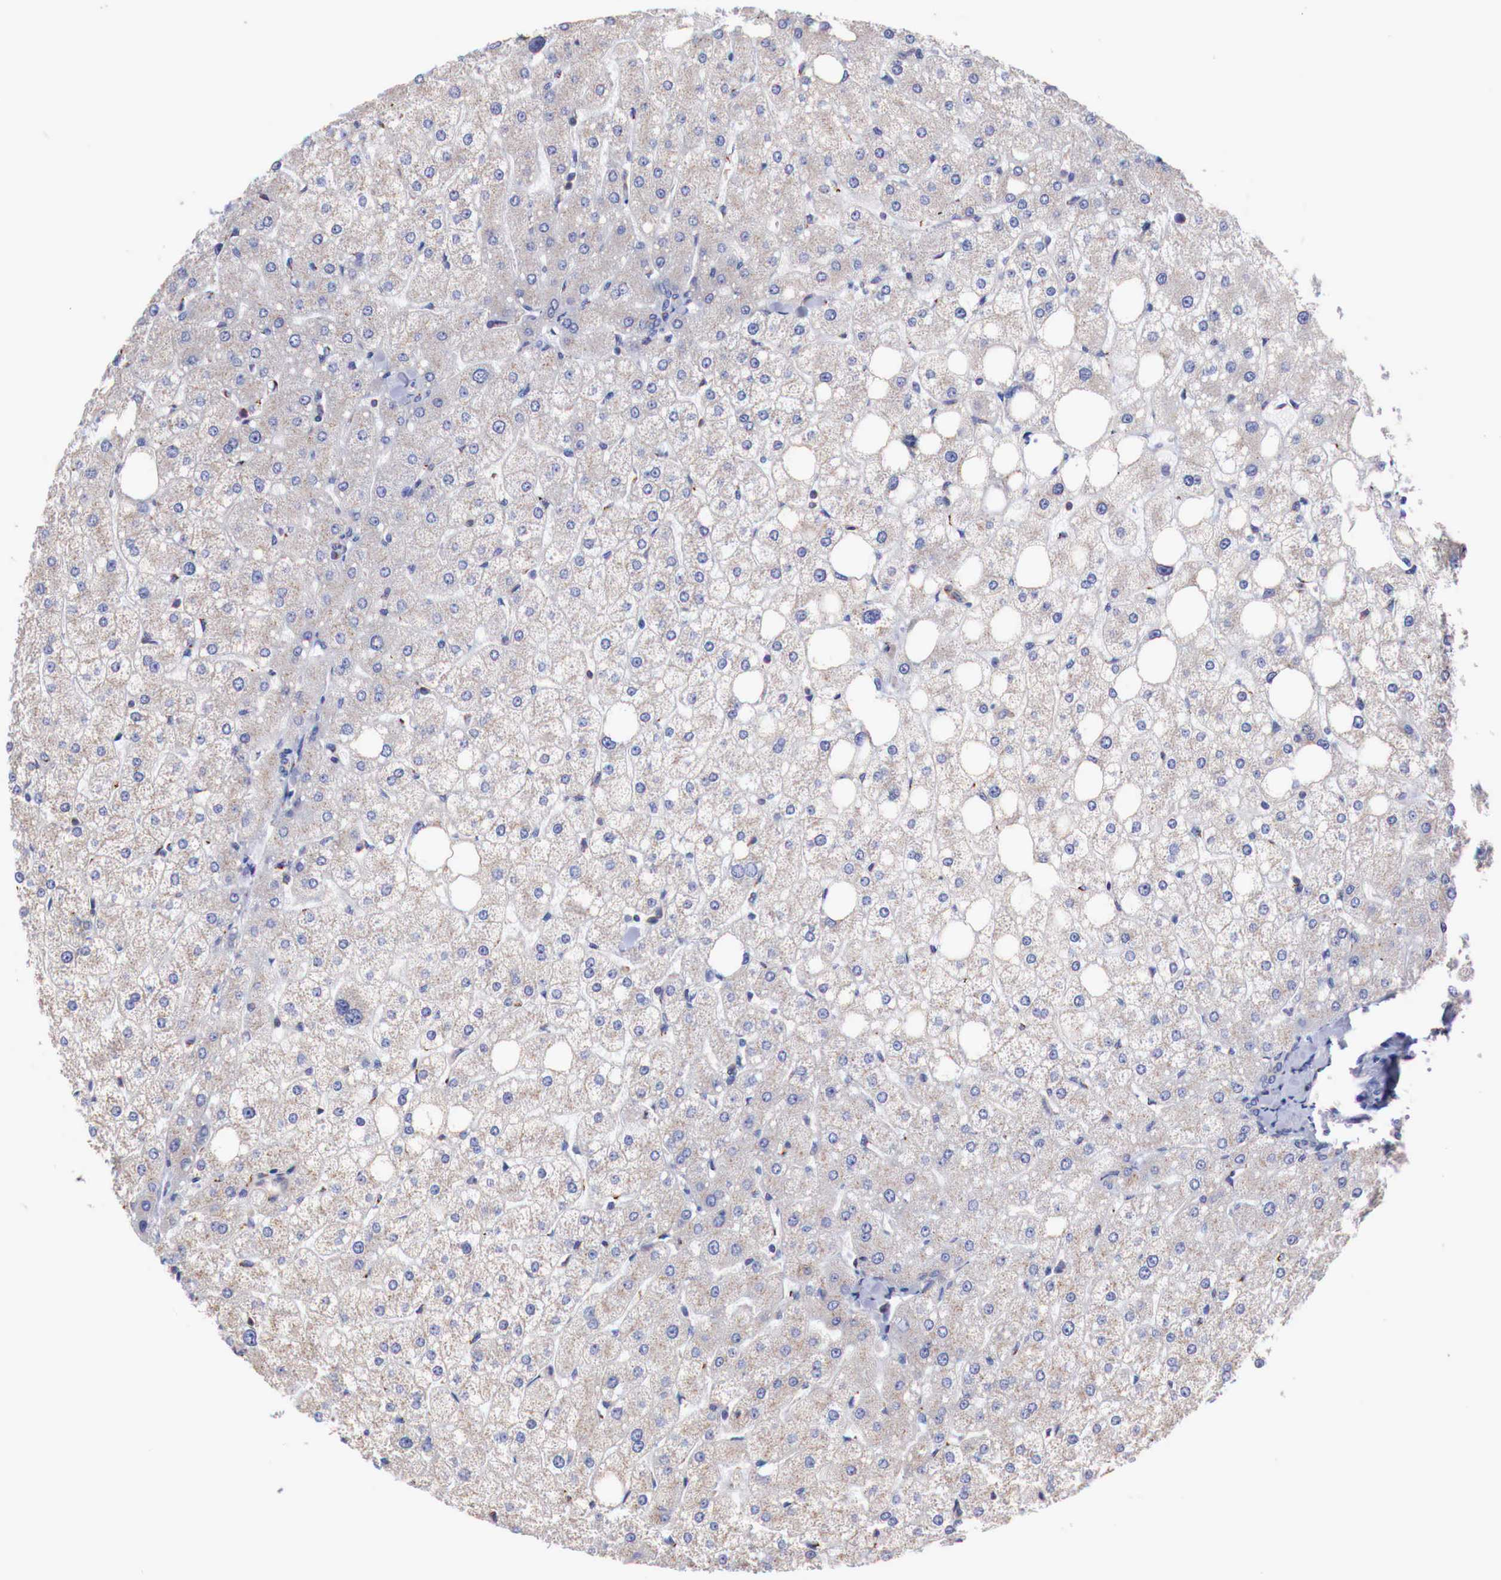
{"staining": {"intensity": "weak", "quantity": "25%-75%", "location": "cytoplasmic/membranous"}, "tissue": "liver", "cell_type": "Cholangiocytes", "image_type": "normal", "snomed": [{"axis": "morphology", "description": "Normal tissue, NOS"}, {"axis": "topography", "description": "Liver"}], "caption": "Immunohistochemical staining of normal liver exhibits low levels of weak cytoplasmic/membranous positivity in about 25%-75% of cholangiocytes.", "gene": "SYAP1", "patient": {"sex": "male", "age": 35}}